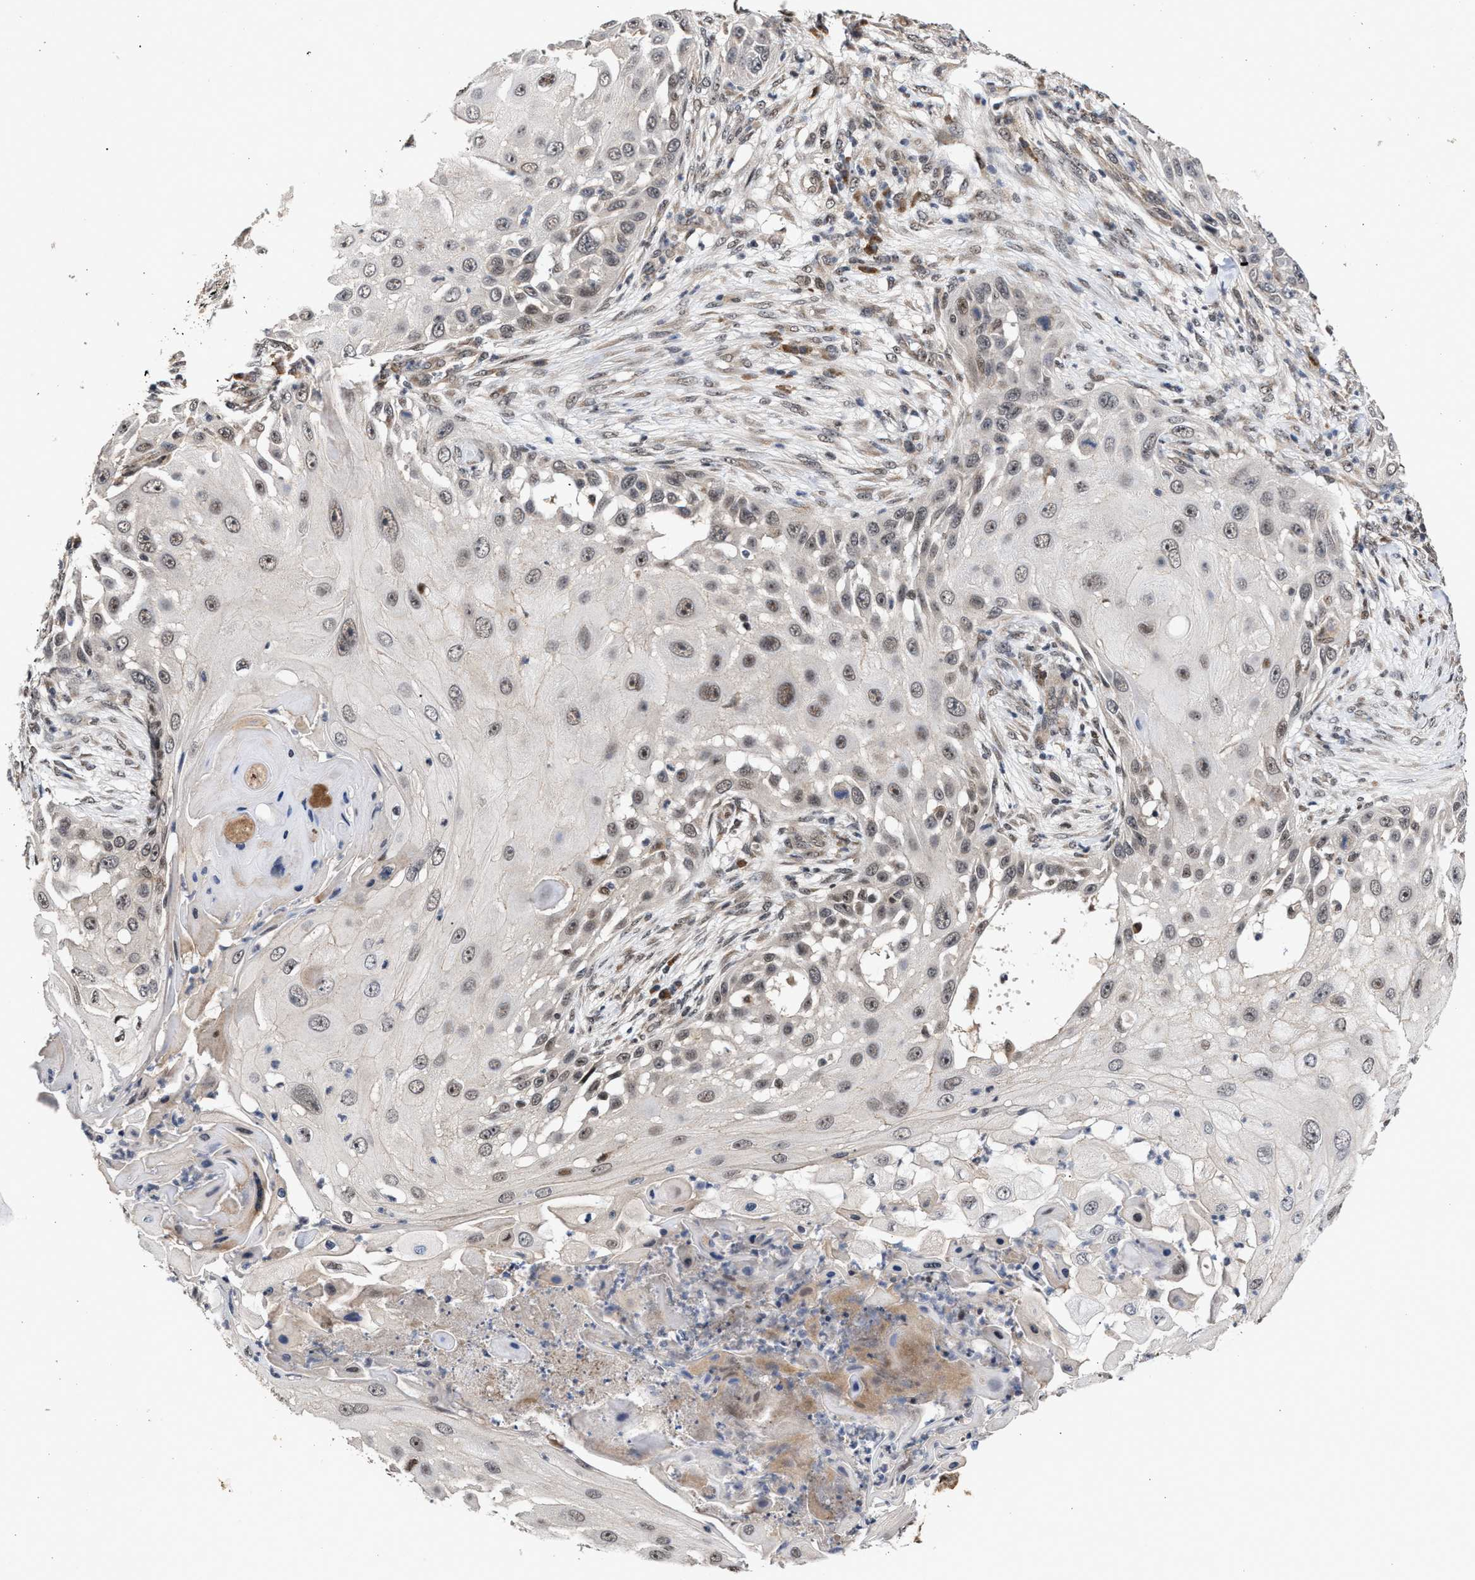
{"staining": {"intensity": "weak", "quantity": "<25%", "location": "nuclear"}, "tissue": "skin cancer", "cell_type": "Tumor cells", "image_type": "cancer", "snomed": [{"axis": "morphology", "description": "Squamous cell carcinoma, NOS"}, {"axis": "topography", "description": "Skin"}], "caption": "Skin cancer (squamous cell carcinoma) stained for a protein using IHC displays no staining tumor cells.", "gene": "MKNK2", "patient": {"sex": "female", "age": 44}}